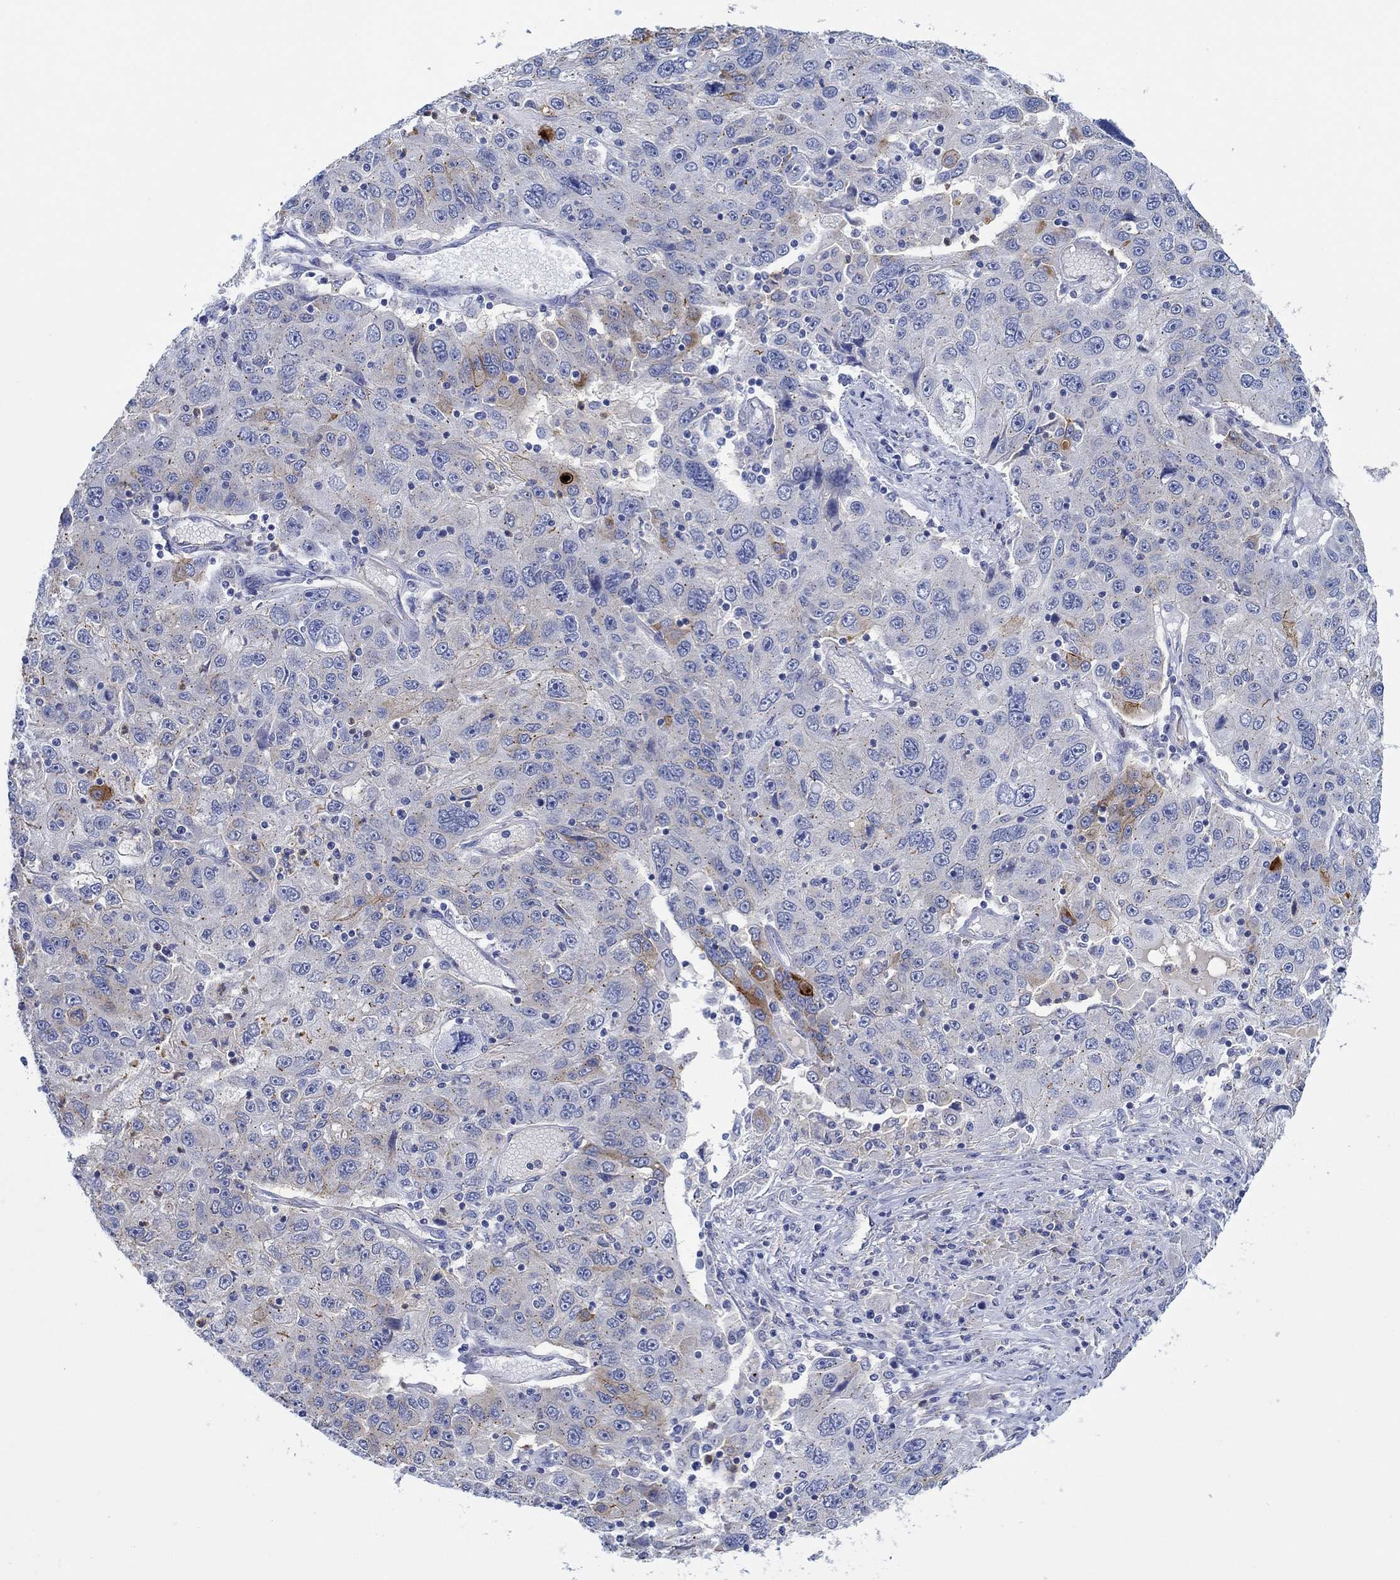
{"staining": {"intensity": "moderate", "quantity": "<25%", "location": "cytoplasmic/membranous"}, "tissue": "stomach cancer", "cell_type": "Tumor cells", "image_type": "cancer", "snomed": [{"axis": "morphology", "description": "Adenocarcinoma, NOS"}, {"axis": "topography", "description": "Stomach"}], "caption": "Protein staining by immunohistochemistry reveals moderate cytoplasmic/membranous positivity in about <25% of tumor cells in stomach cancer. (DAB IHC with brightfield microscopy, high magnification).", "gene": "CPM", "patient": {"sex": "male", "age": 56}}